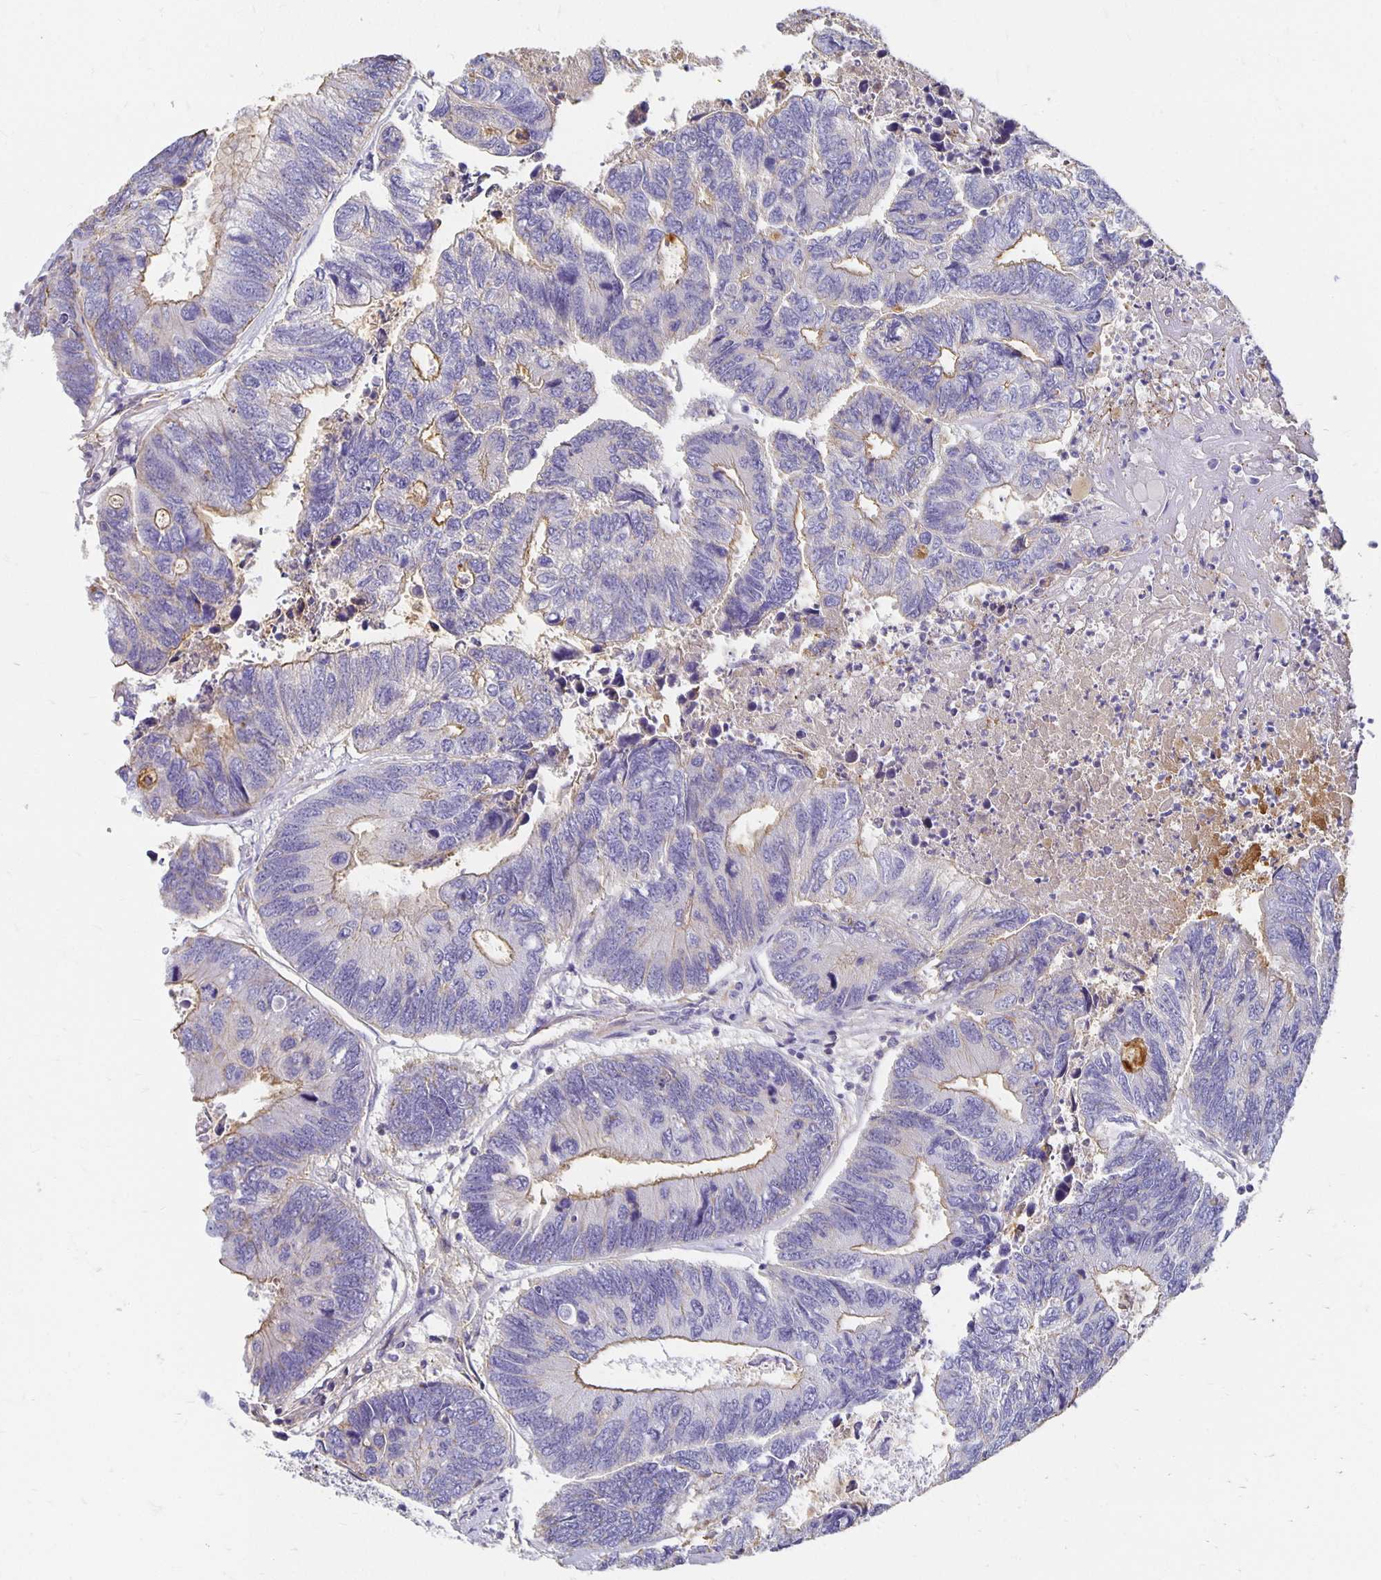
{"staining": {"intensity": "weak", "quantity": "25%-75%", "location": "cytoplasmic/membranous"}, "tissue": "colorectal cancer", "cell_type": "Tumor cells", "image_type": "cancer", "snomed": [{"axis": "morphology", "description": "Adenocarcinoma, NOS"}, {"axis": "topography", "description": "Colon"}], "caption": "Colorectal adenocarcinoma stained with DAB (3,3'-diaminobenzidine) IHC shows low levels of weak cytoplasmic/membranous staining in approximately 25%-75% of tumor cells.", "gene": "APOB", "patient": {"sex": "female", "age": 67}}